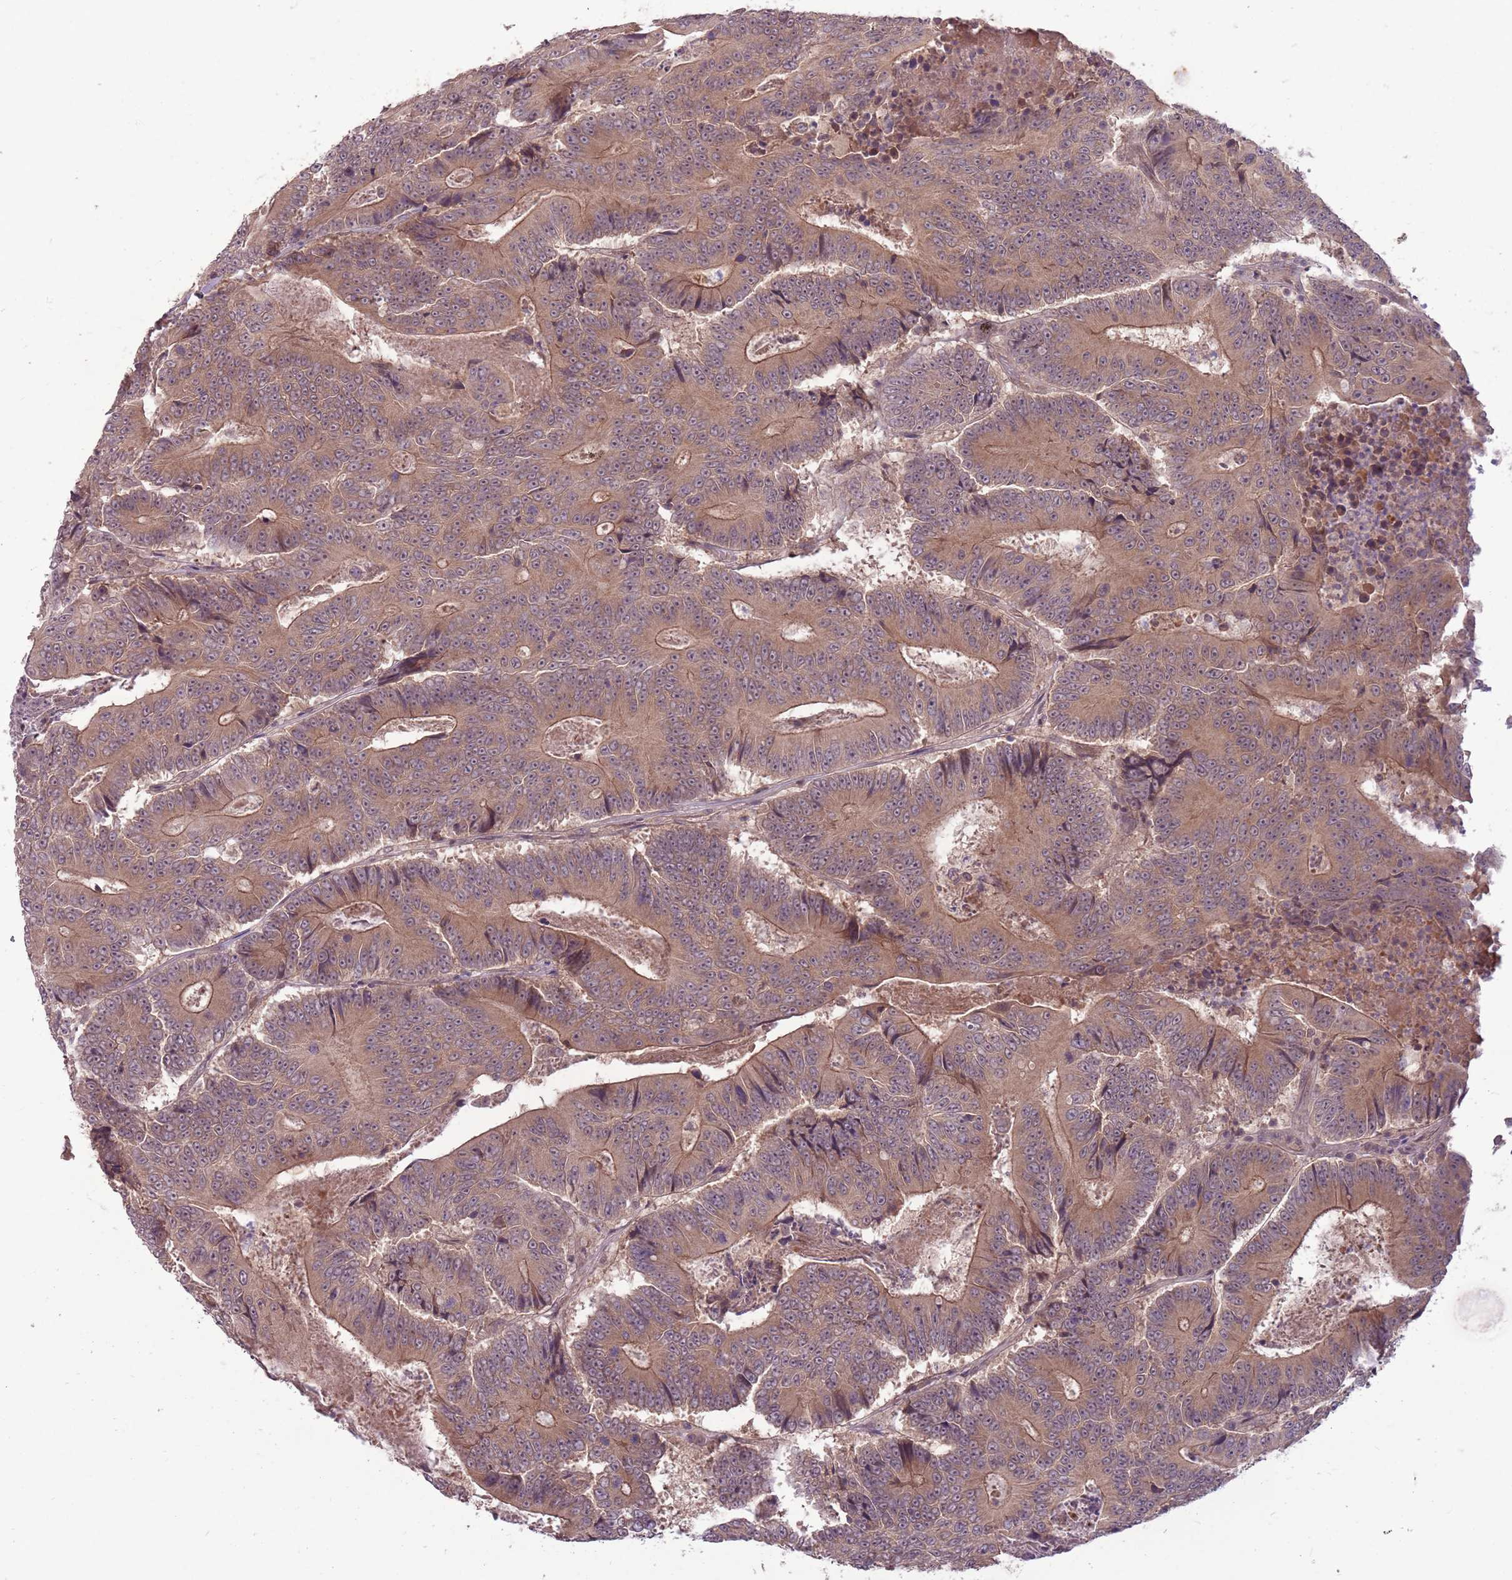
{"staining": {"intensity": "moderate", "quantity": ">75%", "location": "cytoplasmic/membranous"}, "tissue": "colorectal cancer", "cell_type": "Tumor cells", "image_type": "cancer", "snomed": [{"axis": "morphology", "description": "Adenocarcinoma, NOS"}, {"axis": "topography", "description": "Colon"}], "caption": "Adenocarcinoma (colorectal) stained with DAB (3,3'-diaminobenzidine) IHC reveals medium levels of moderate cytoplasmic/membranous expression in approximately >75% of tumor cells.", "gene": "ADAMTS3", "patient": {"sex": "male", "age": 83}}